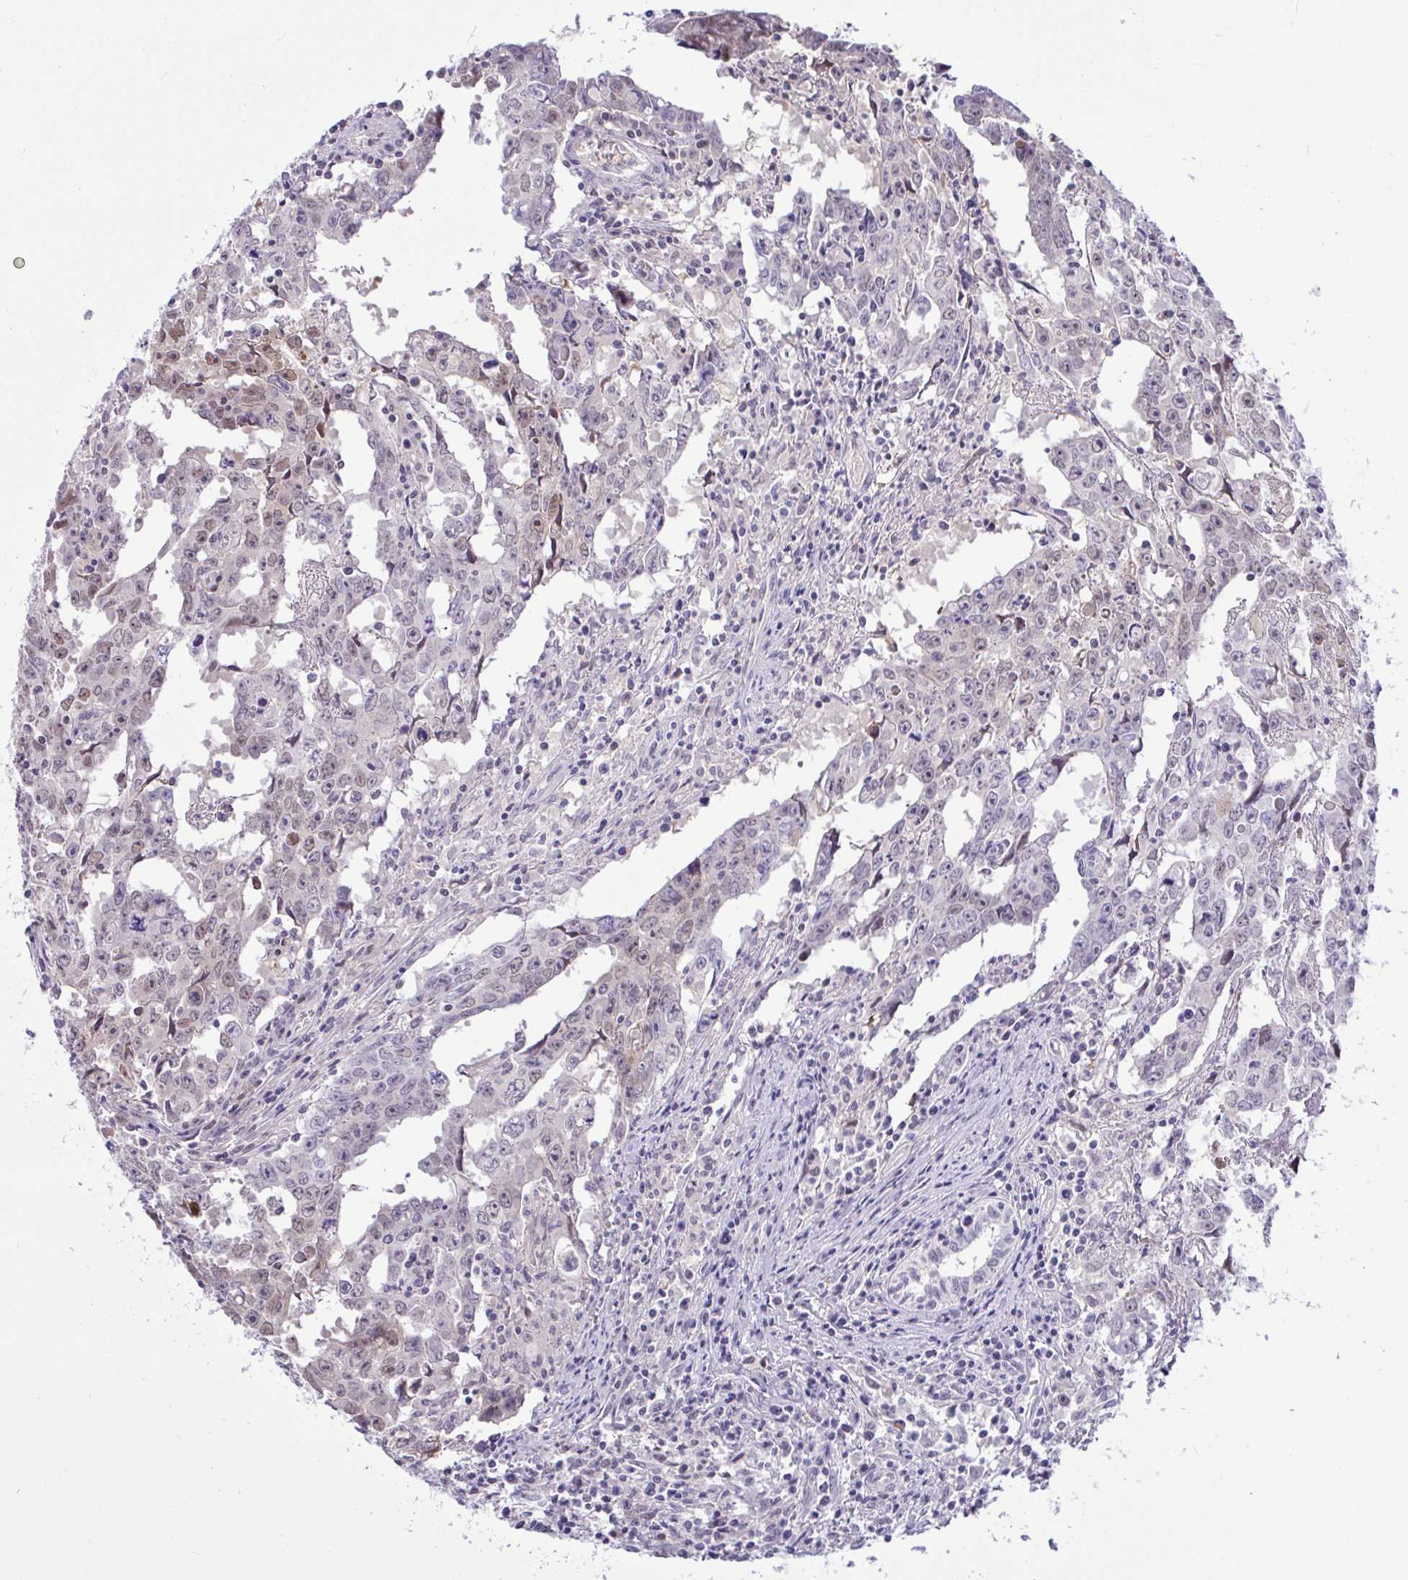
{"staining": {"intensity": "weak", "quantity": "<25%", "location": "nuclear"}, "tissue": "testis cancer", "cell_type": "Tumor cells", "image_type": "cancer", "snomed": [{"axis": "morphology", "description": "Carcinoma, Embryonal, NOS"}, {"axis": "topography", "description": "Testis"}], "caption": "The immunohistochemistry (IHC) photomicrograph has no significant expression in tumor cells of testis cancer tissue.", "gene": "ZNF485", "patient": {"sex": "male", "age": 22}}